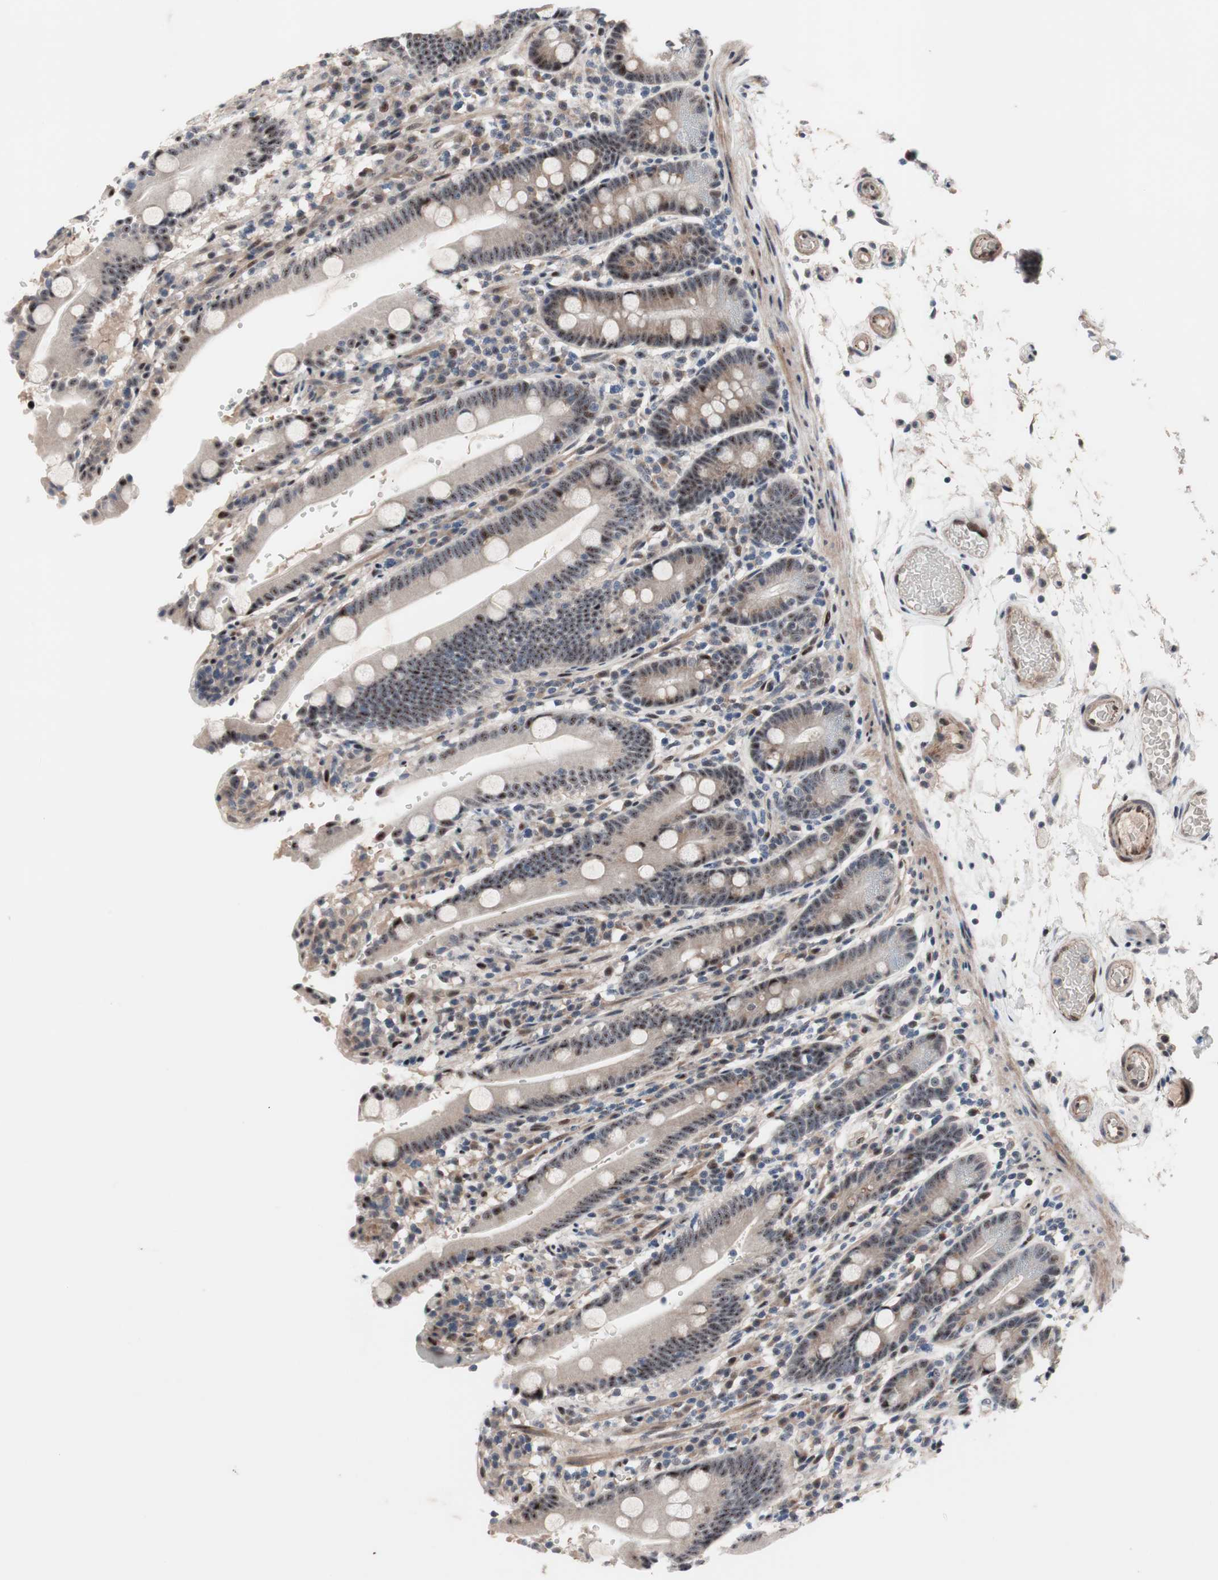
{"staining": {"intensity": "moderate", "quantity": ">75%", "location": "cytoplasmic/membranous,nuclear"}, "tissue": "duodenum", "cell_type": "Glandular cells", "image_type": "normal", "snomed": [{"axis": "morphology", "description": "Normal tissue, NOS"}, {"axis": "topography", "description": "Small intestine, NOS"}], "caption": "Immunohistochemical staining of unremarkable duodenum displays medium levels of moderate cytoplasmic/membranous,nuclear positivity in about >75% of glandular cells.", "gene": "PINX1", "patient": {"sex": "female", "age": 71}}